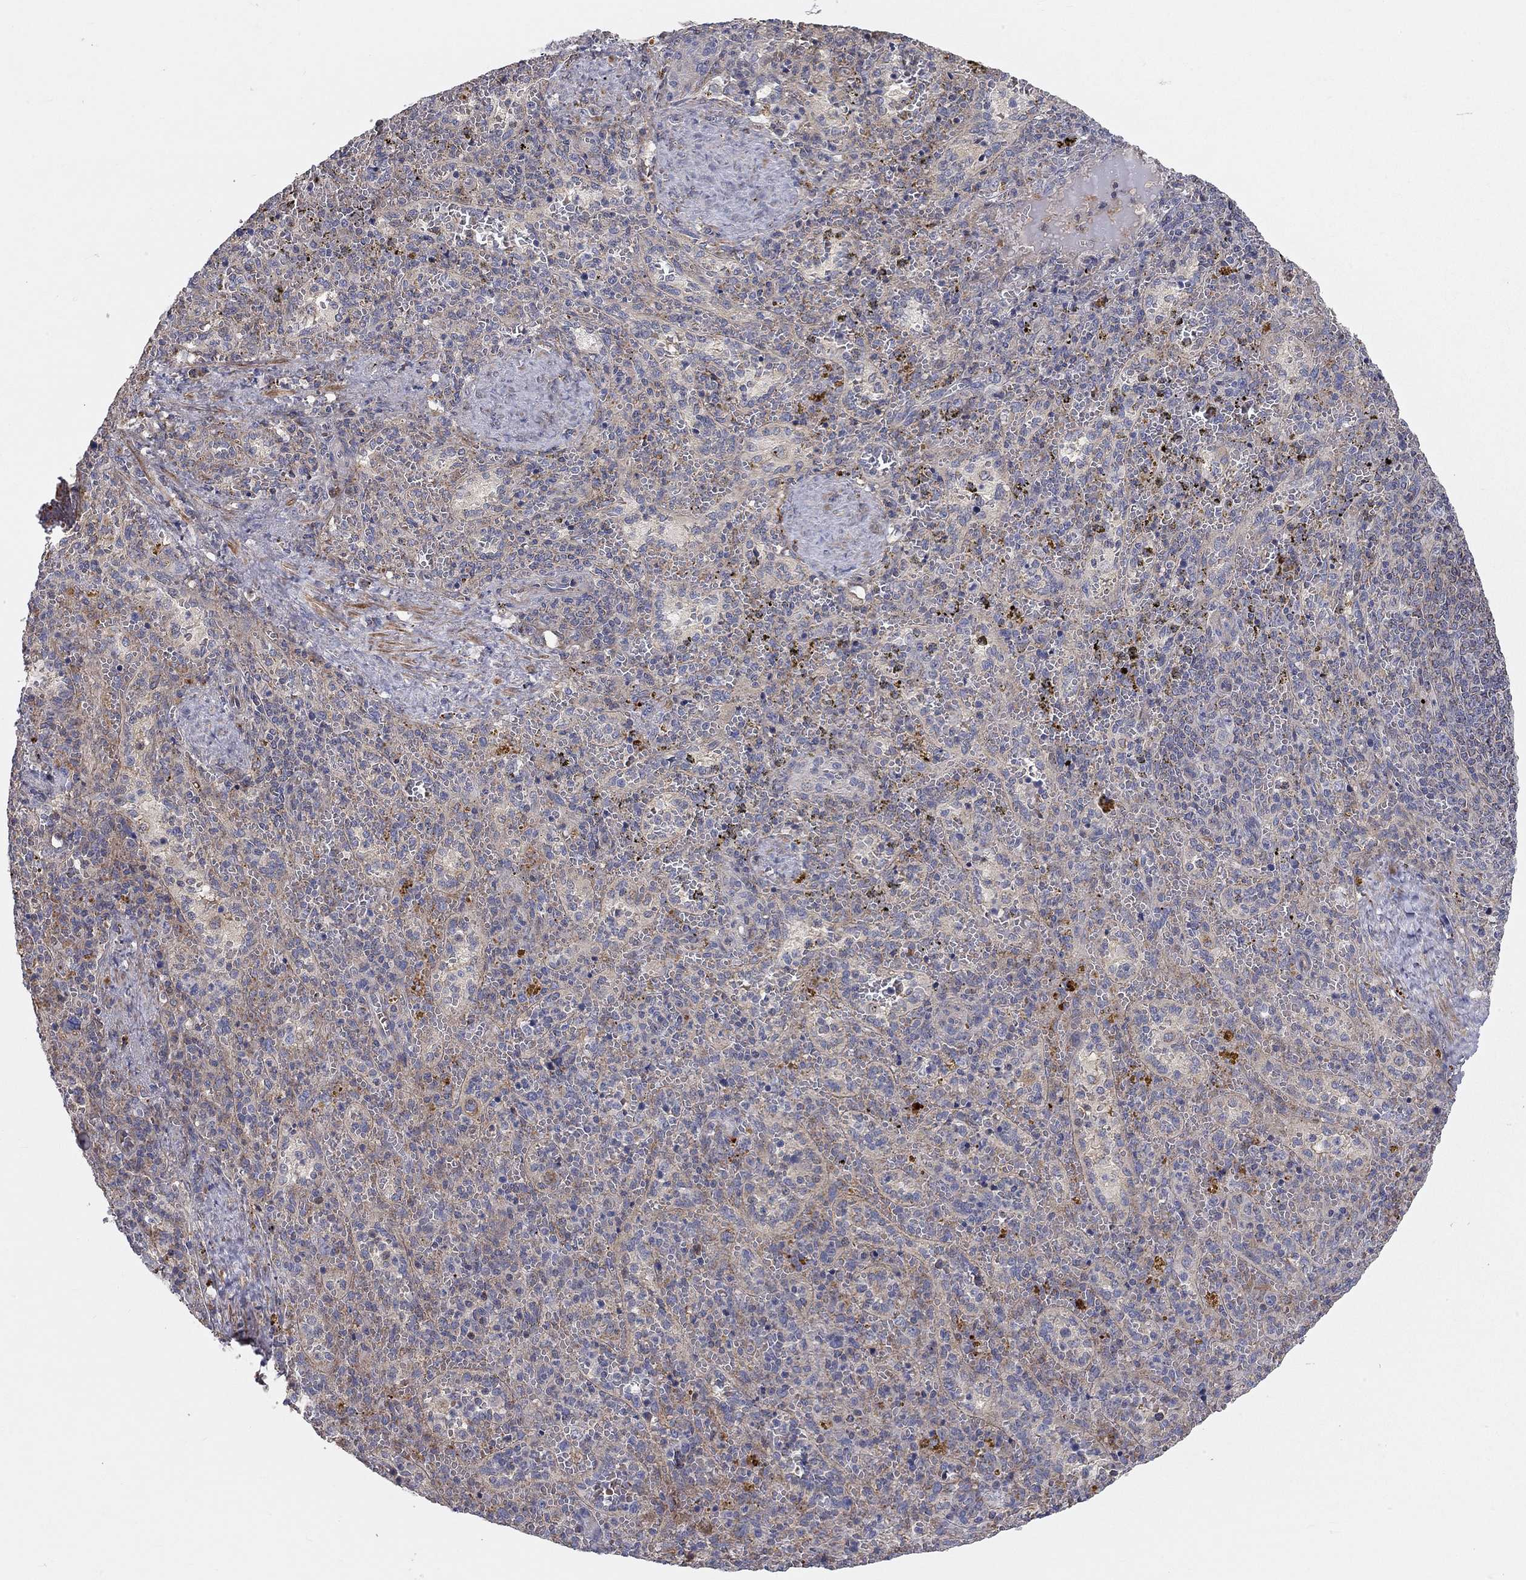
{"staining": {"intensity": "negative", "quantity": "none", "location": "none"}, "tissue": "spleen", "cell_type": "Cells in red pulp", "image_type": "normal", "snomed": [{"axis": "morphology", "description": "Normal tissue, NOS"}, {"axis": "topography", "description": "Spleen"}], "caption": "IHC micrograph of normal human spleen stained for a protein (brown), which exhibits no positivity in cells in red pulp.", "gene": "KANSL1L", "patient": {"sex": "female", "age": 50}}